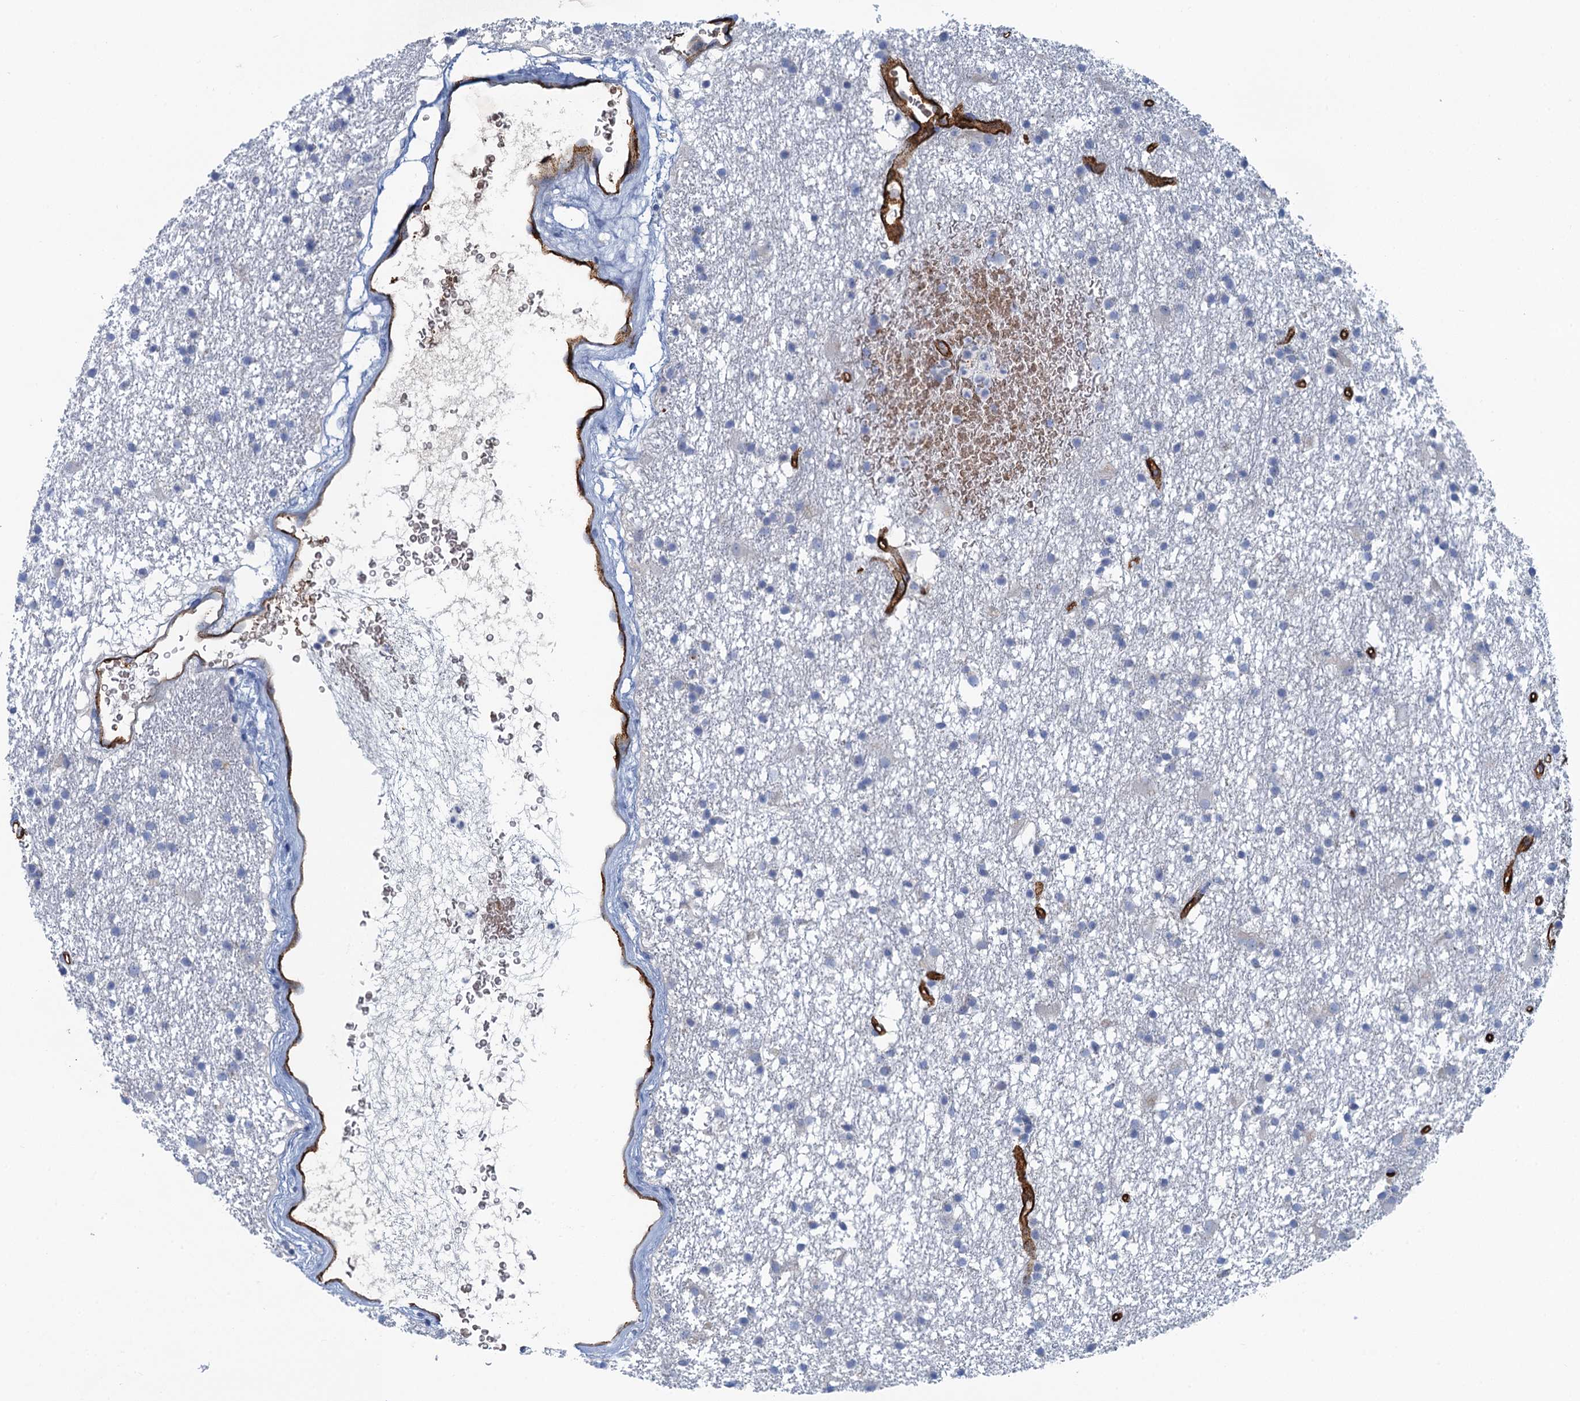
{"staining": {"intensity": "negative", "quantity": "none", "location": "none"}, "tissue": "glioma", "cell_type": "Tumor cells", "image_type": "cancer", "snomed": [{"axis": "morphology", "description": "Glioma, malignant, High grade"}, {"axis": "topography", "description": "Brain"}], "caption": "High power microscopy photomicrograph of an IHC micrograph of malignant glioma (high-grade), revealing no significant staining in tumor cells.", "gene": "MYADML2", "patient": {"sex": "male", "age": 77}}